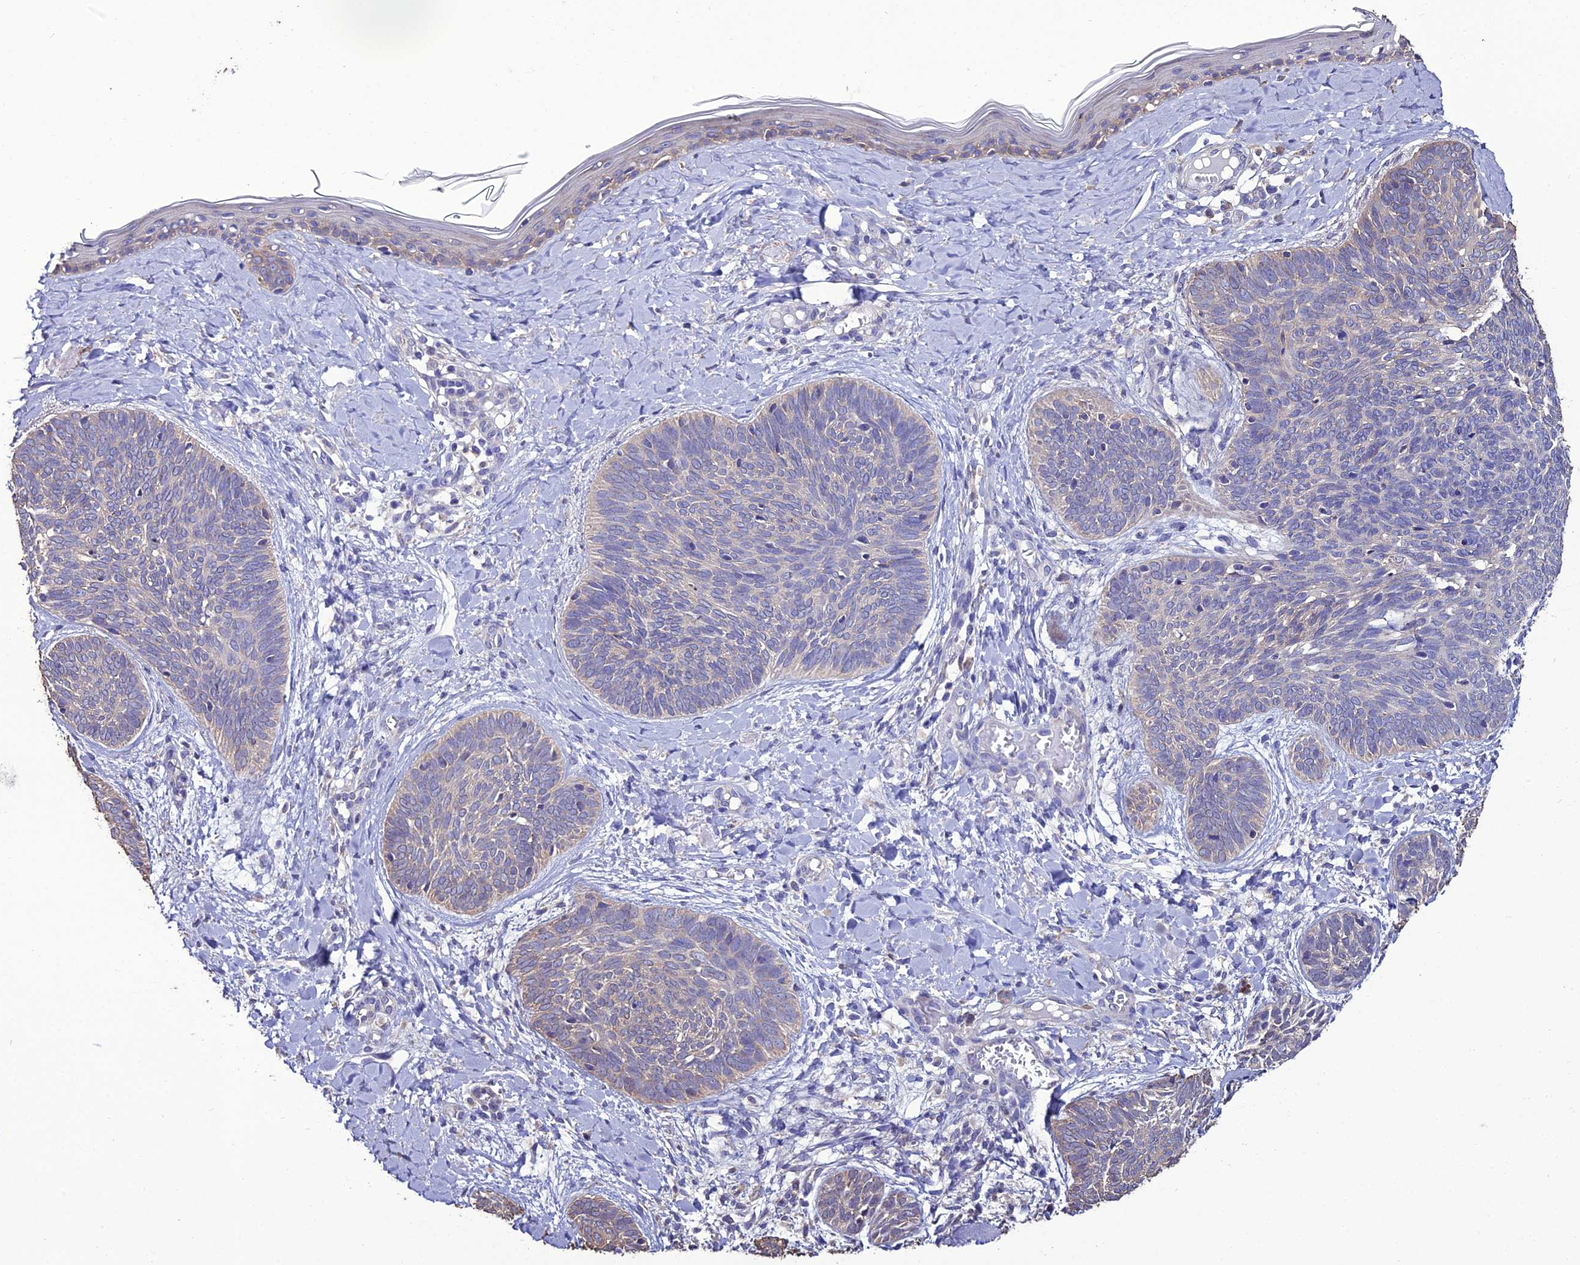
{"staining": {"intensity": "negative", "quantity": "none", "location": "none"}, "tissue": "skin cancer", "cell_type": "Tumor cells", "image_type": "cancer", "snomed": [{"axis": "morphology", "description": "Basal cell carcinoma"}, {"axis": "topography", "description": "Skin"}], "caption": "A high-resolution photomicrograph shows IHC staining of skin cancer, which exhibits no significant expression in tumor cells.", "gene": "HOGA1", "patient": {"sex": "female", "age": 81}}